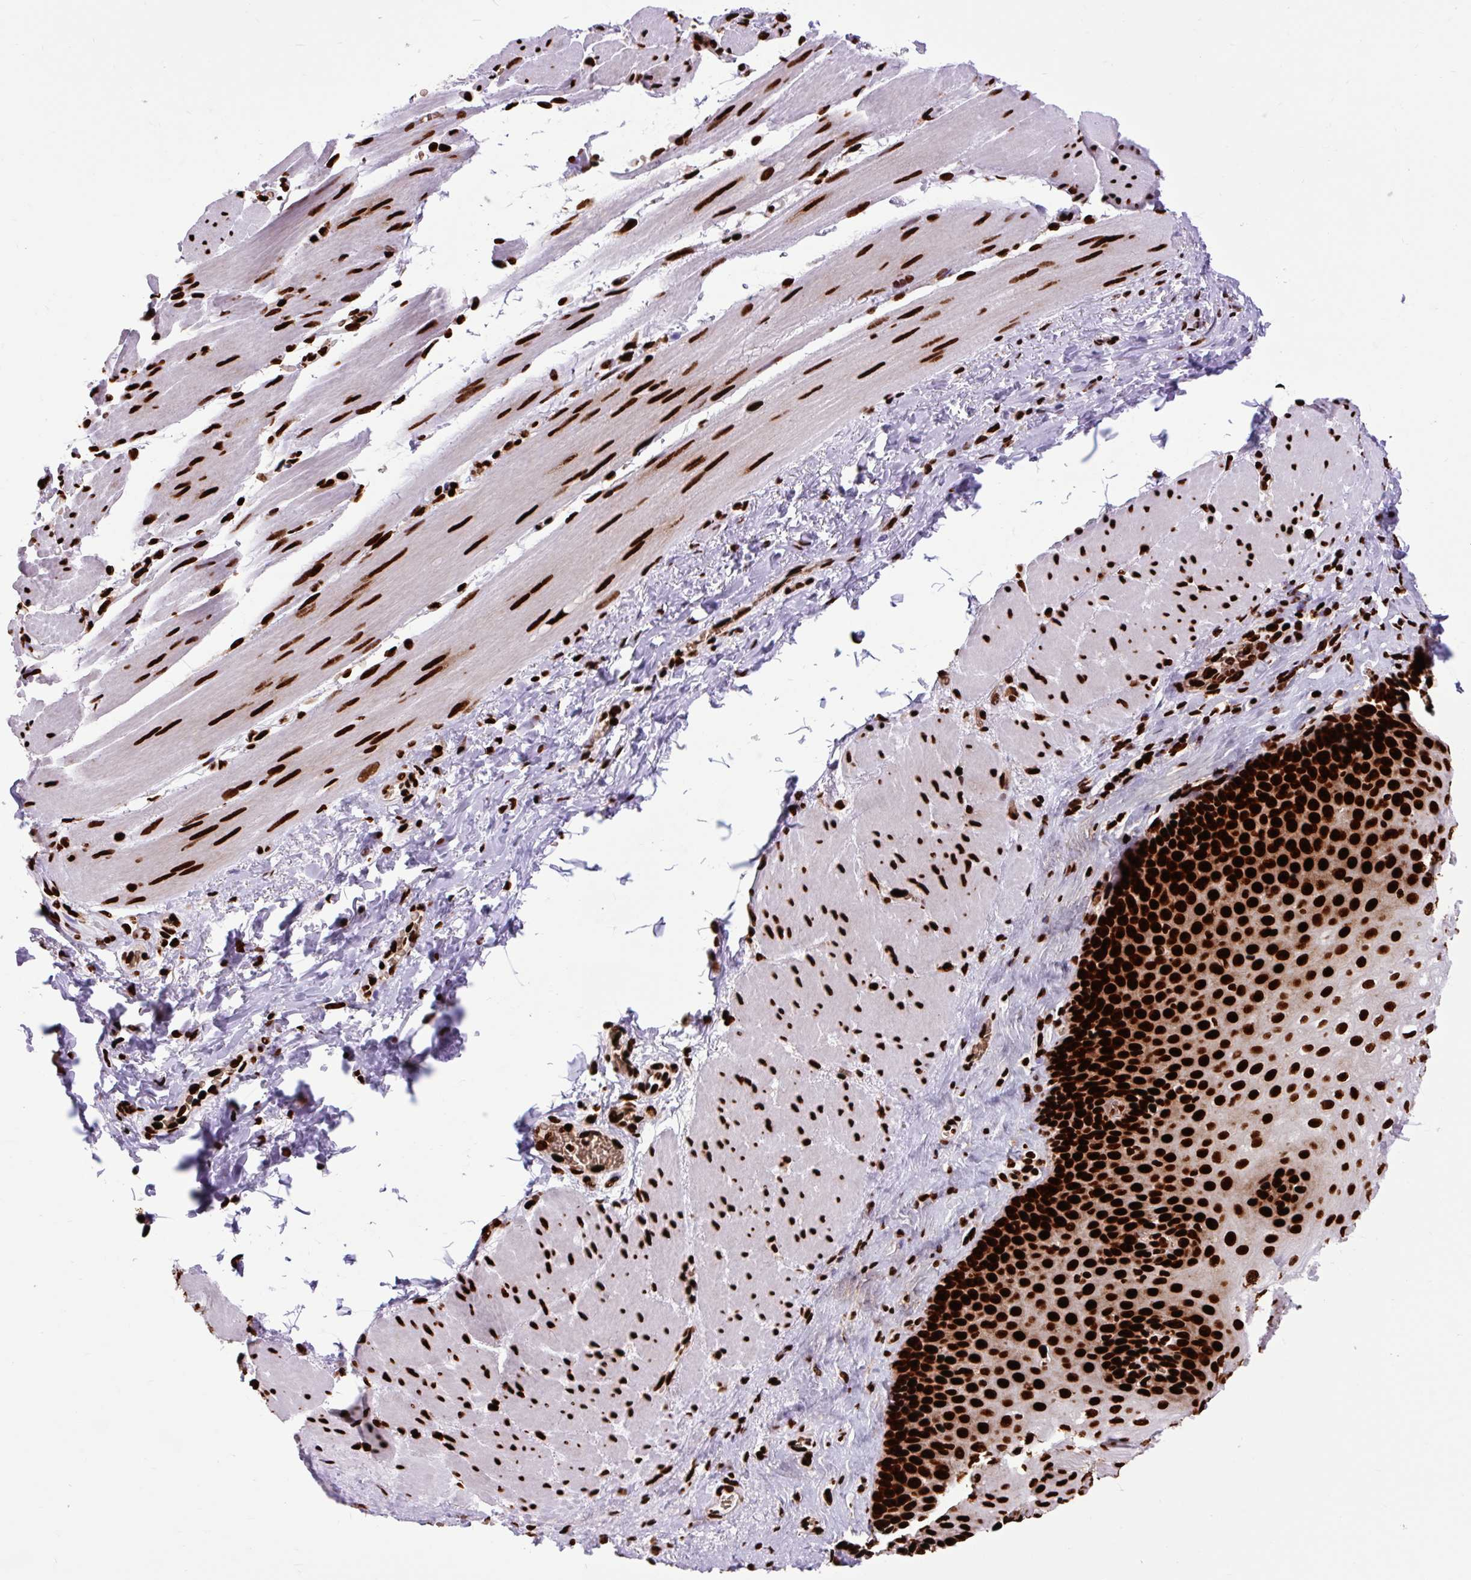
{"staining": {"intensity": "strong", "quantity": ">75%", "location": "nuclear"}, "tissue": "esophagus", "cell_type": "Squamous epithelial cells", "image_type": "normal", "snomed": [{"axis": "morphology", "description": "Normal tissue, NOS"}, {"axis": "topography", "description": "Esophagus"}], "caption": "The immunohistochemical stain shows strong nuclear staining in squamous epithelial cells of unremarkable esophagus. (brown staining indicates protein expression, while blue staining denotes nuclei).", "gene": "FUS", "patient": {"sex": "female", "age": 66}}